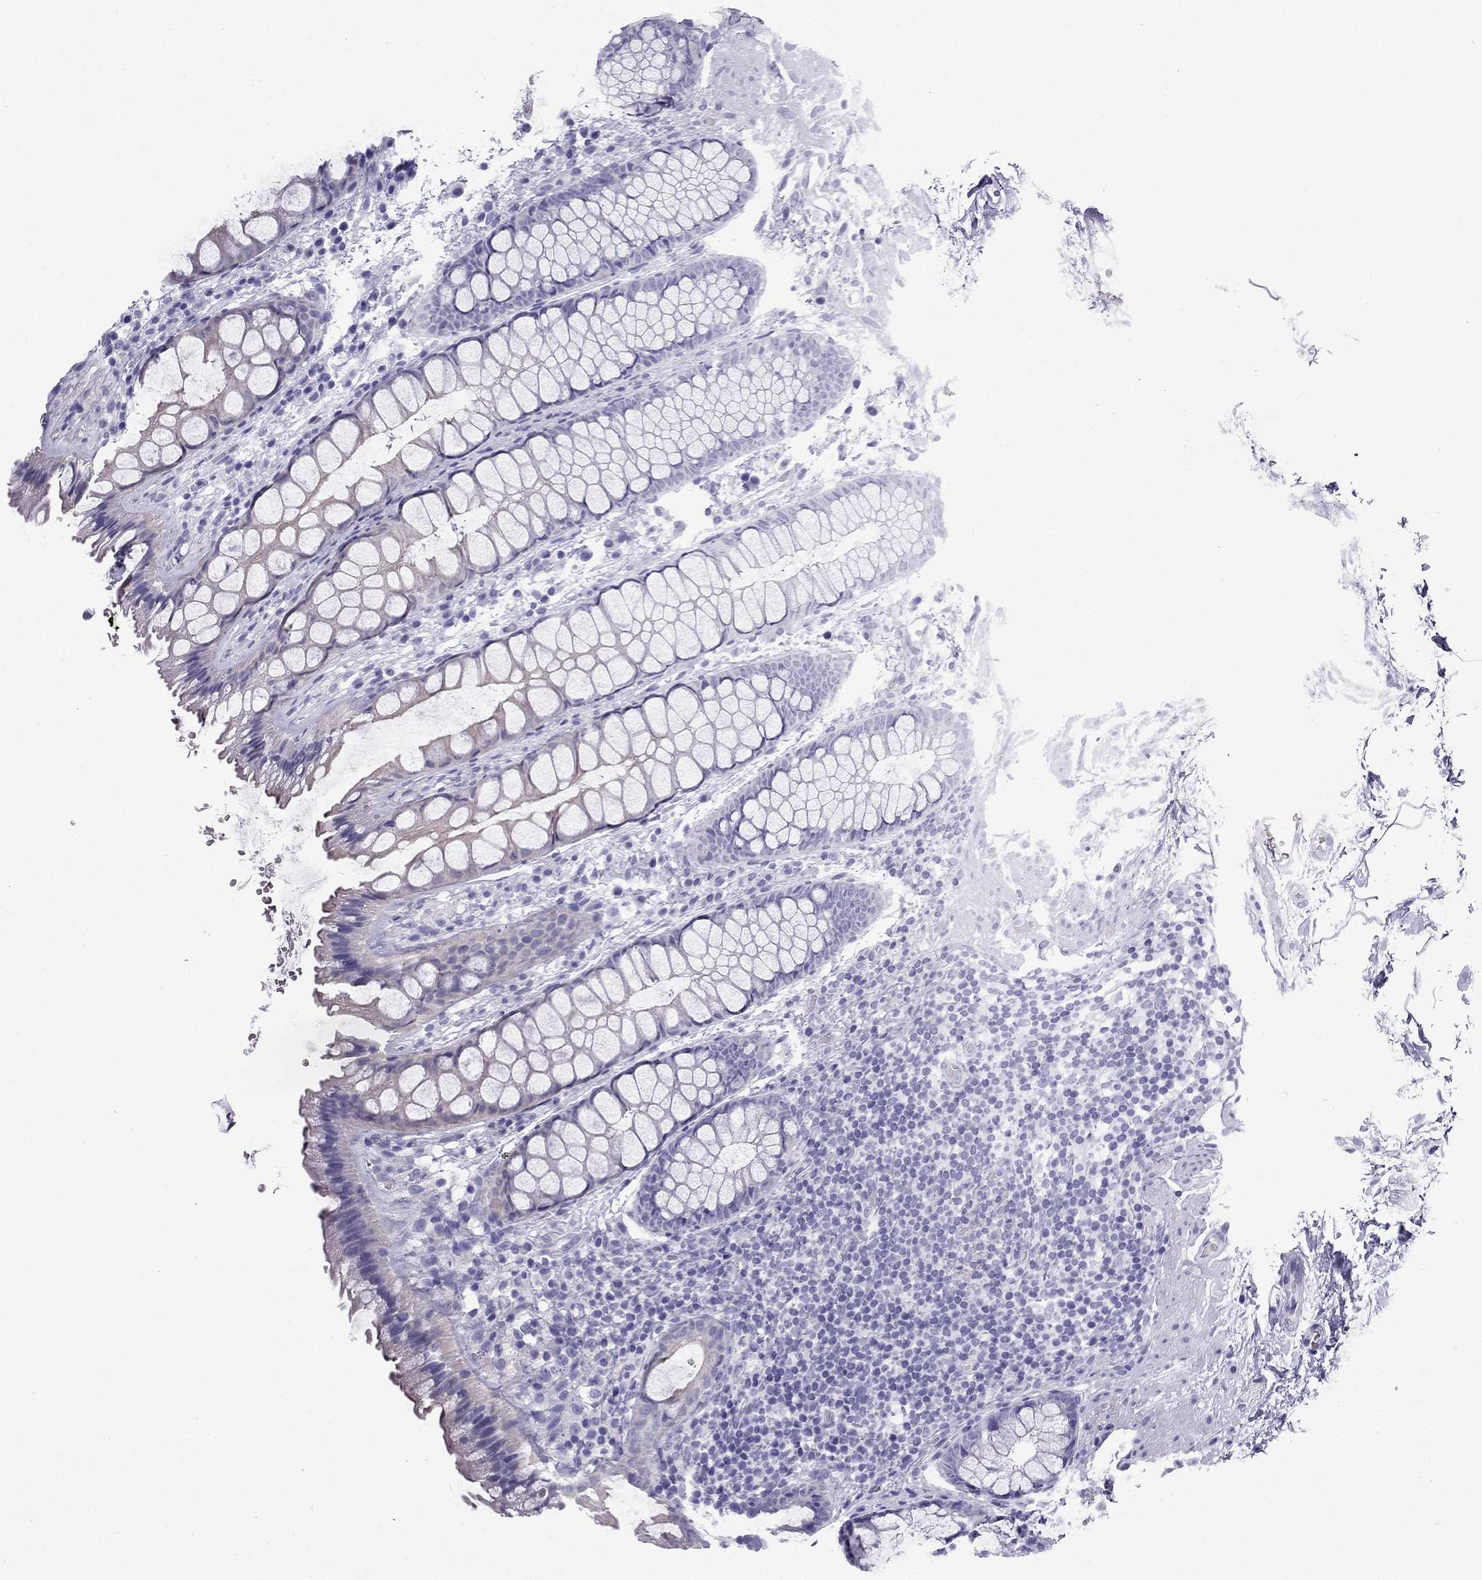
{"staining": {"intensity": "weak", "quantity": "<25%", "location": "cytoplasmic/membranous"}, "tissue": "rectum", "cell_type": "Glandular cells", "image_type": "normal", "snomed": [{"axis": "morphology", "description": "Normal tissue, NOS"}, {"axis": "topography", "description": "Rectum"}], "caption": "Glandular cells show no significant staining in unremarkable rectum. (DAB (3,3'-diaminobenzidine) immunohistochemistry (IHC) with hematoxylin counter stain).", "gene": "GJA8", "patient": {"sex": "female", "age": 62}}